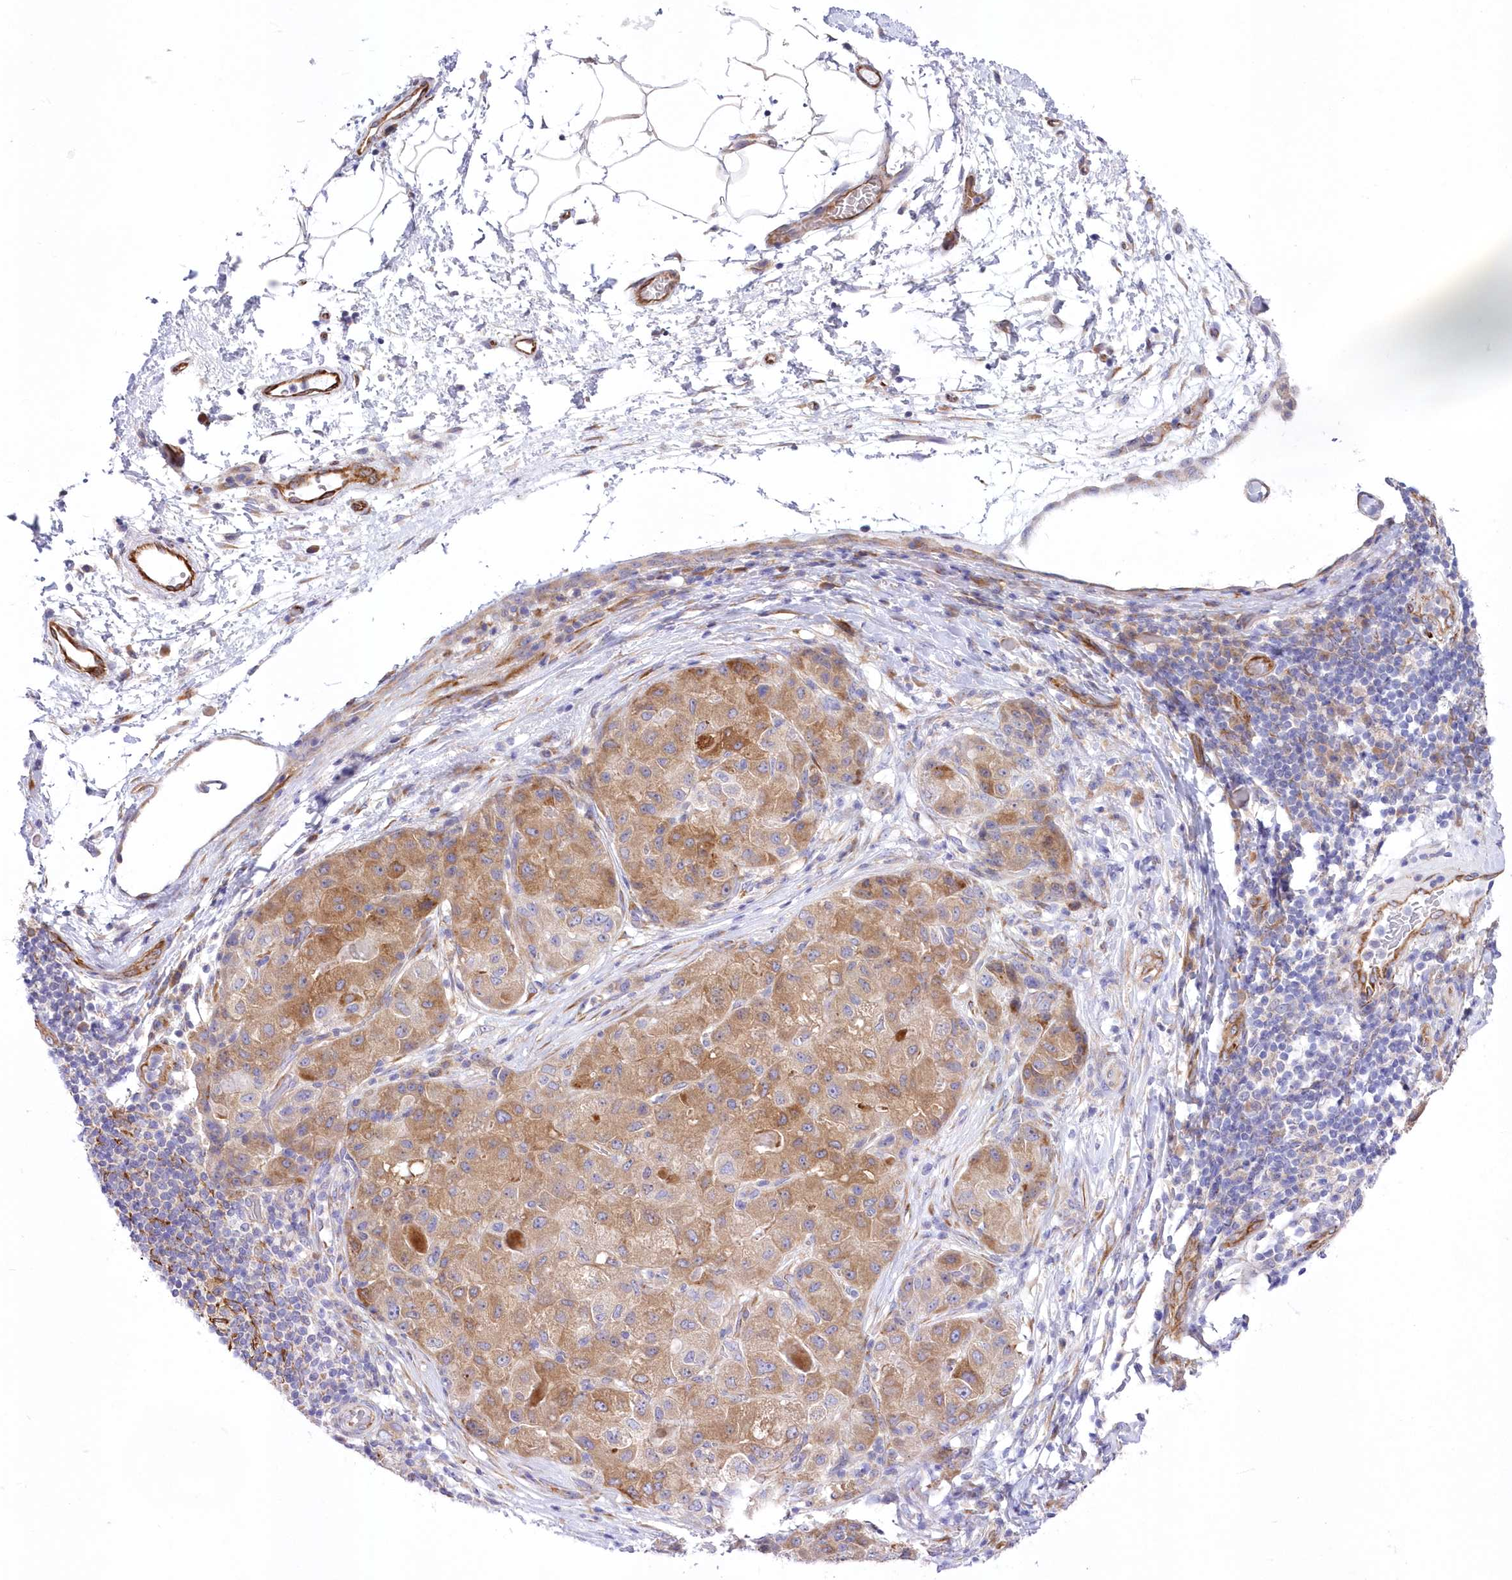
{"staining": {"intensity": "moderate", "quantity": ">75%", "location": "cytoplasmic/membranous"}, "tissue": "liver cancer", "cell_type": "Tumor cells", "image_type": "cancer", "snomed": [{"axis": "morphology", "description": "Carcinoma, Hepatocellular, NOS"}, {"axis": "topography", "description": "Liver"}], "caption": "Human hepatocellular carcinoma (liver) stained for a protein (brown) exhibits moderate cytoplasmic/membranous positive expression in approximately >75% of tumor cells.", "gene": "YTHDC2", "patient": {"sex": "male", "age": 80}}